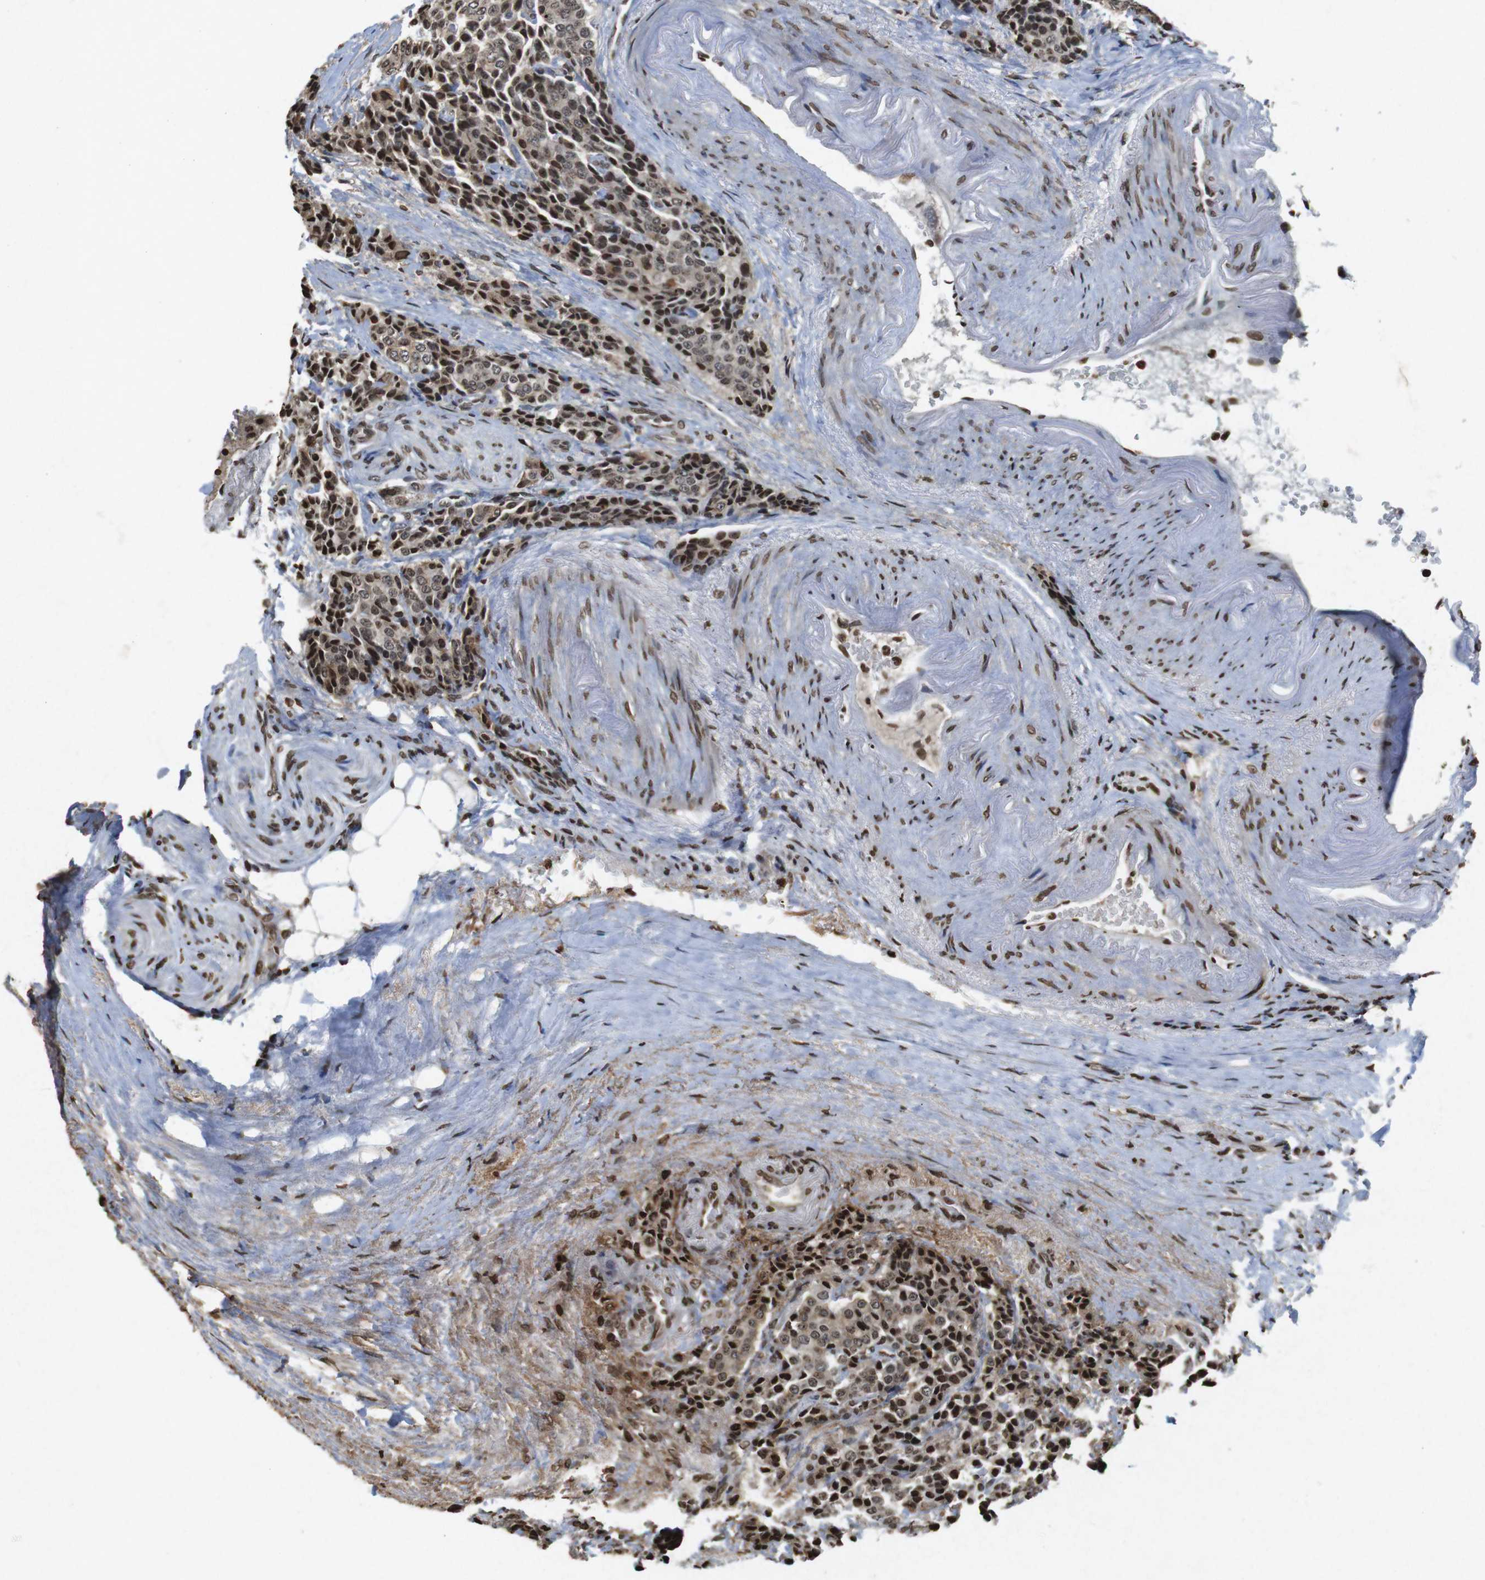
{"staining": {"intensity": "strong", "quantity": ">75%", "location": "cytoplasmic/membranous,nuclear"}, "tissue": "carcinoid", "cell_type": "Tumor cells", "image_type": "cancer", "snomed": [{"axis": "morphology", "description": "Carcinoid, malignant, NOS"}, {"axis": "topography", "description": "Colon"}], "caption": "Immunohistochemistry (IHC) micrograph of carcinoid stained for a protein (brown), which shows high levels of strong cytoplasmic/membranous and nuclear positivity in about >75% of tumor cells.", "gene": "FOXA3", "patient": {"sex": "female", "age": 61}}